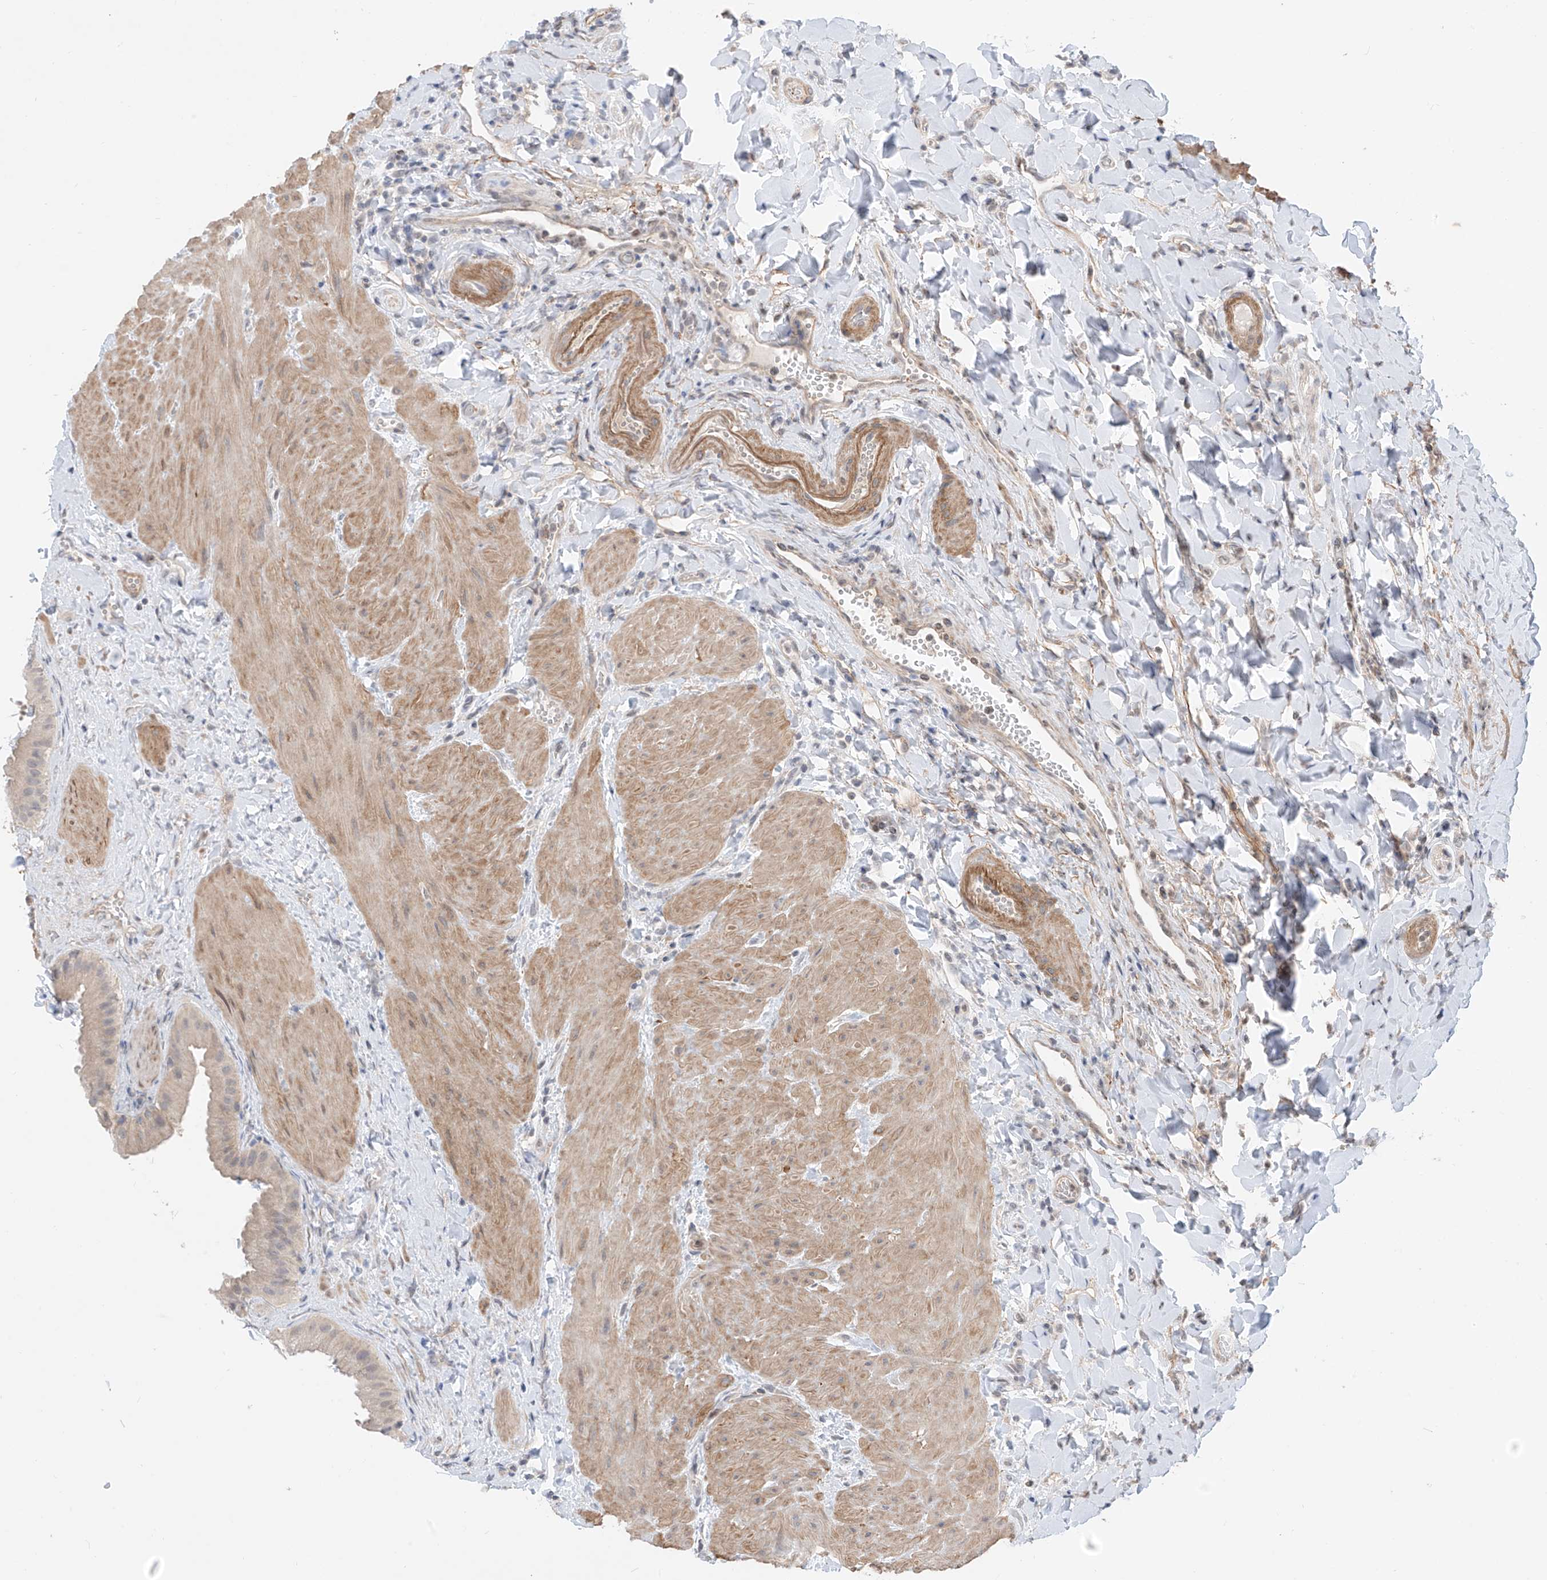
{"staining": {"intensity": "weak", "quantity": "<25%", "location": "cytoplasmic/membranous"}, "tissue": "gallbladder", "cell_type": "Glandular cells", "image_type": "normal", "snomed": [{"axis": "morphology", "description": "Normal tissue, NOS"}, {"axis": "topography", "description": "Gallbladder"}], "caption": "Gallbladder was stained to show a protein in brown. There is no significant positivity in glandular cells.", "gene": "ABLIM2", "patient": {"sex": "male", "age": 55}}